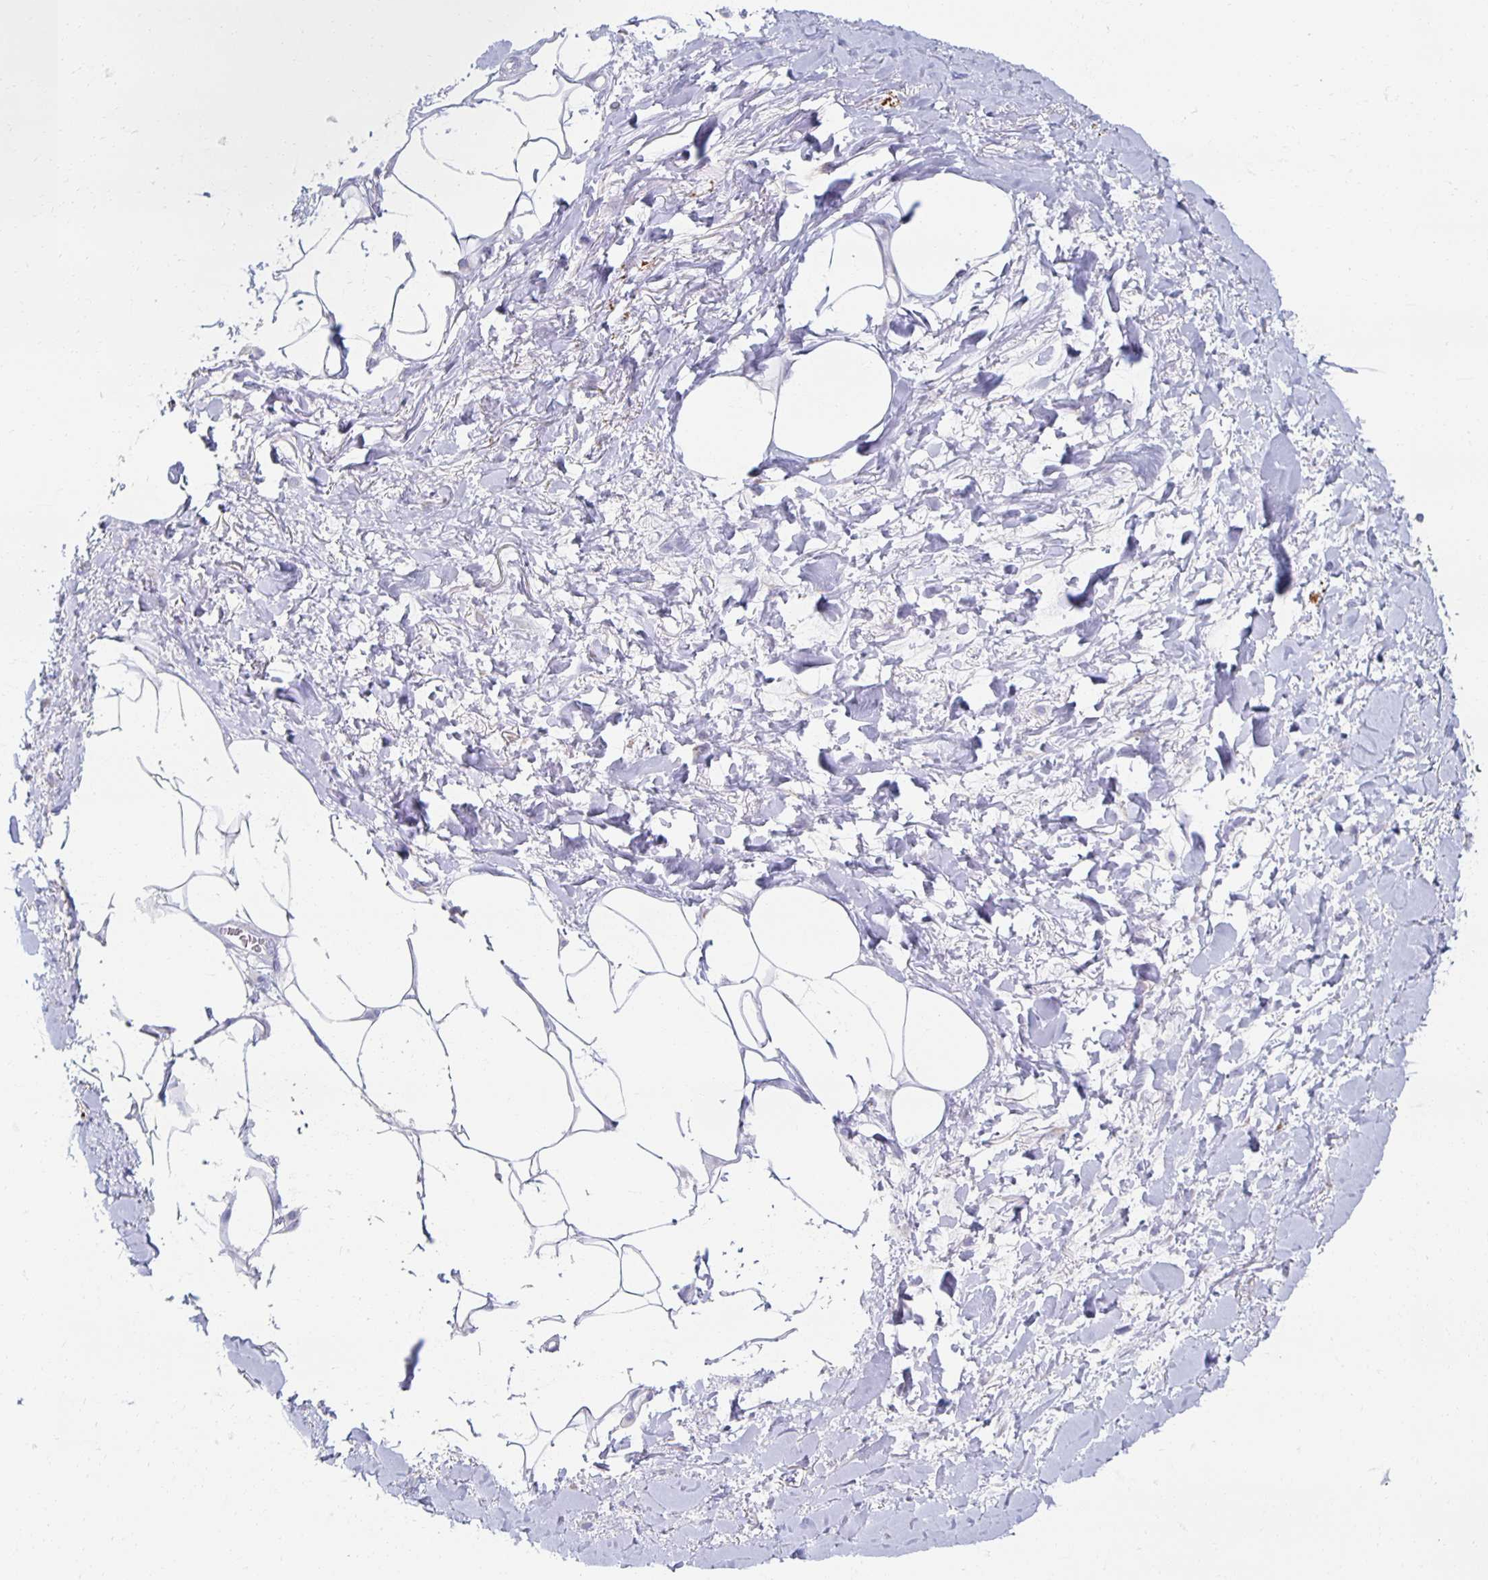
{"staining": {"intensity": "negative", "quantity": "none", "location": "none"}, "tissue": "adipose tissue", "cell_type": "Adipocytes", "image_type": "normal", "snomed": [{"axis": "morphology", "description": "Normal tissue, NOS"}, {"axis": "topography", "description": "Vagina"}, {"axis": "topography", "description": "Peripheral nerve tissue"}], "caption": "IHC micrograph of unremarkable adipose tissue: human adipose tissue stained with DAB displays no significant protein staining in adipocytes. (DAB (3,3'-diaminobenzidine) IHC, high magnification).", "gene": "TEX44", "patient": {"sex": "female", "age": 71}}